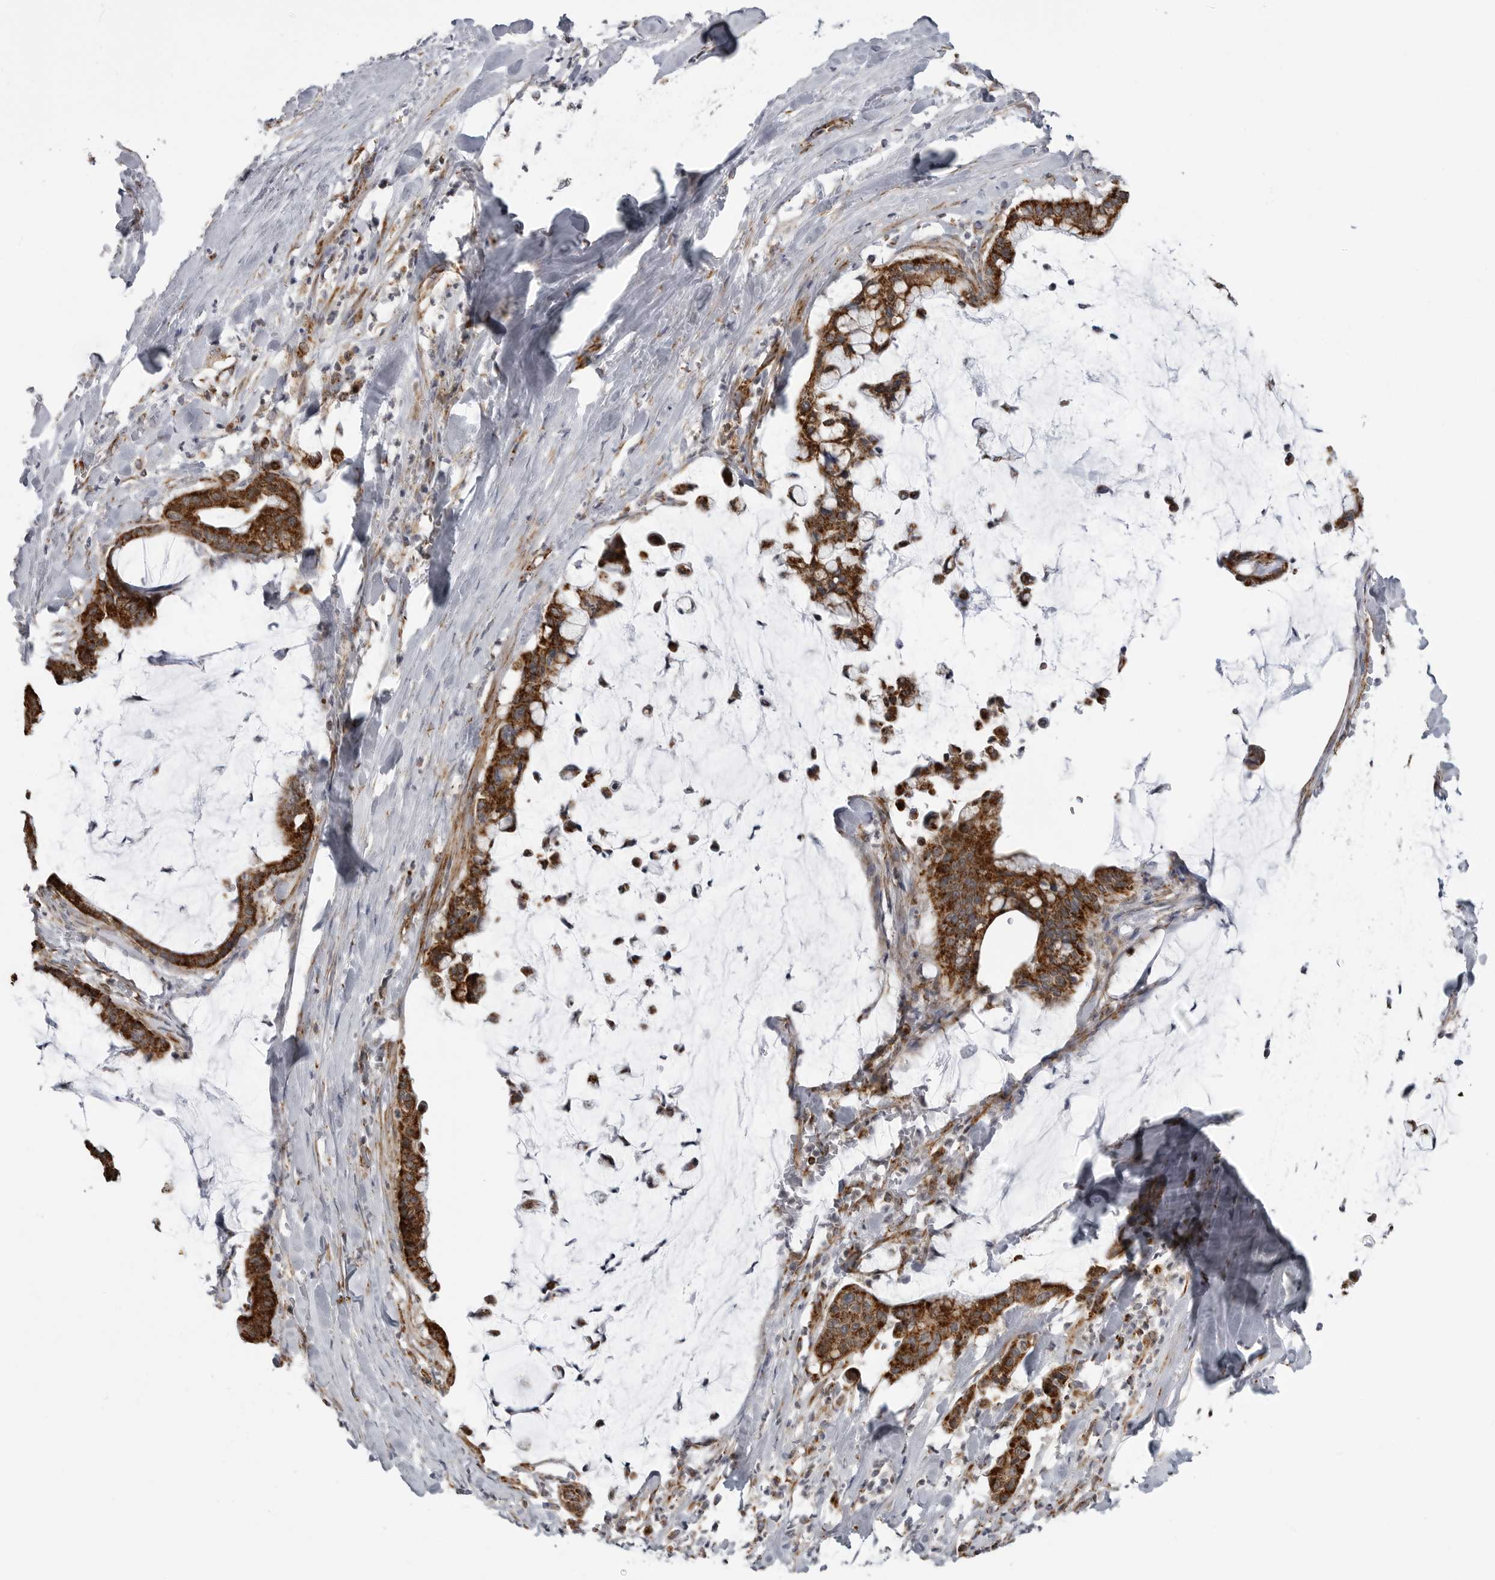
{"staining": {"intensity": "strong", "quantity": ">75%", "location": "cytoplasmic/membranous"}, "tissue": "pancreatic cancer", "cell_type": "Tumor cells", "image_type": "cancer", "snomed": [{"axis": "morphology", "description": "Adenocarcinoma, NOS"}, {"axis": "topography", "description": "Pancreas"}], "caption": "Immunohistochemical staining of human pancreatic cancer (adenocarcinoma) shows high levels of strong cytoplasmic/membranous protein expression in about >75% of tumor cells.", "gene": "FH", "patient": {"sex": "male", "age": 41}}